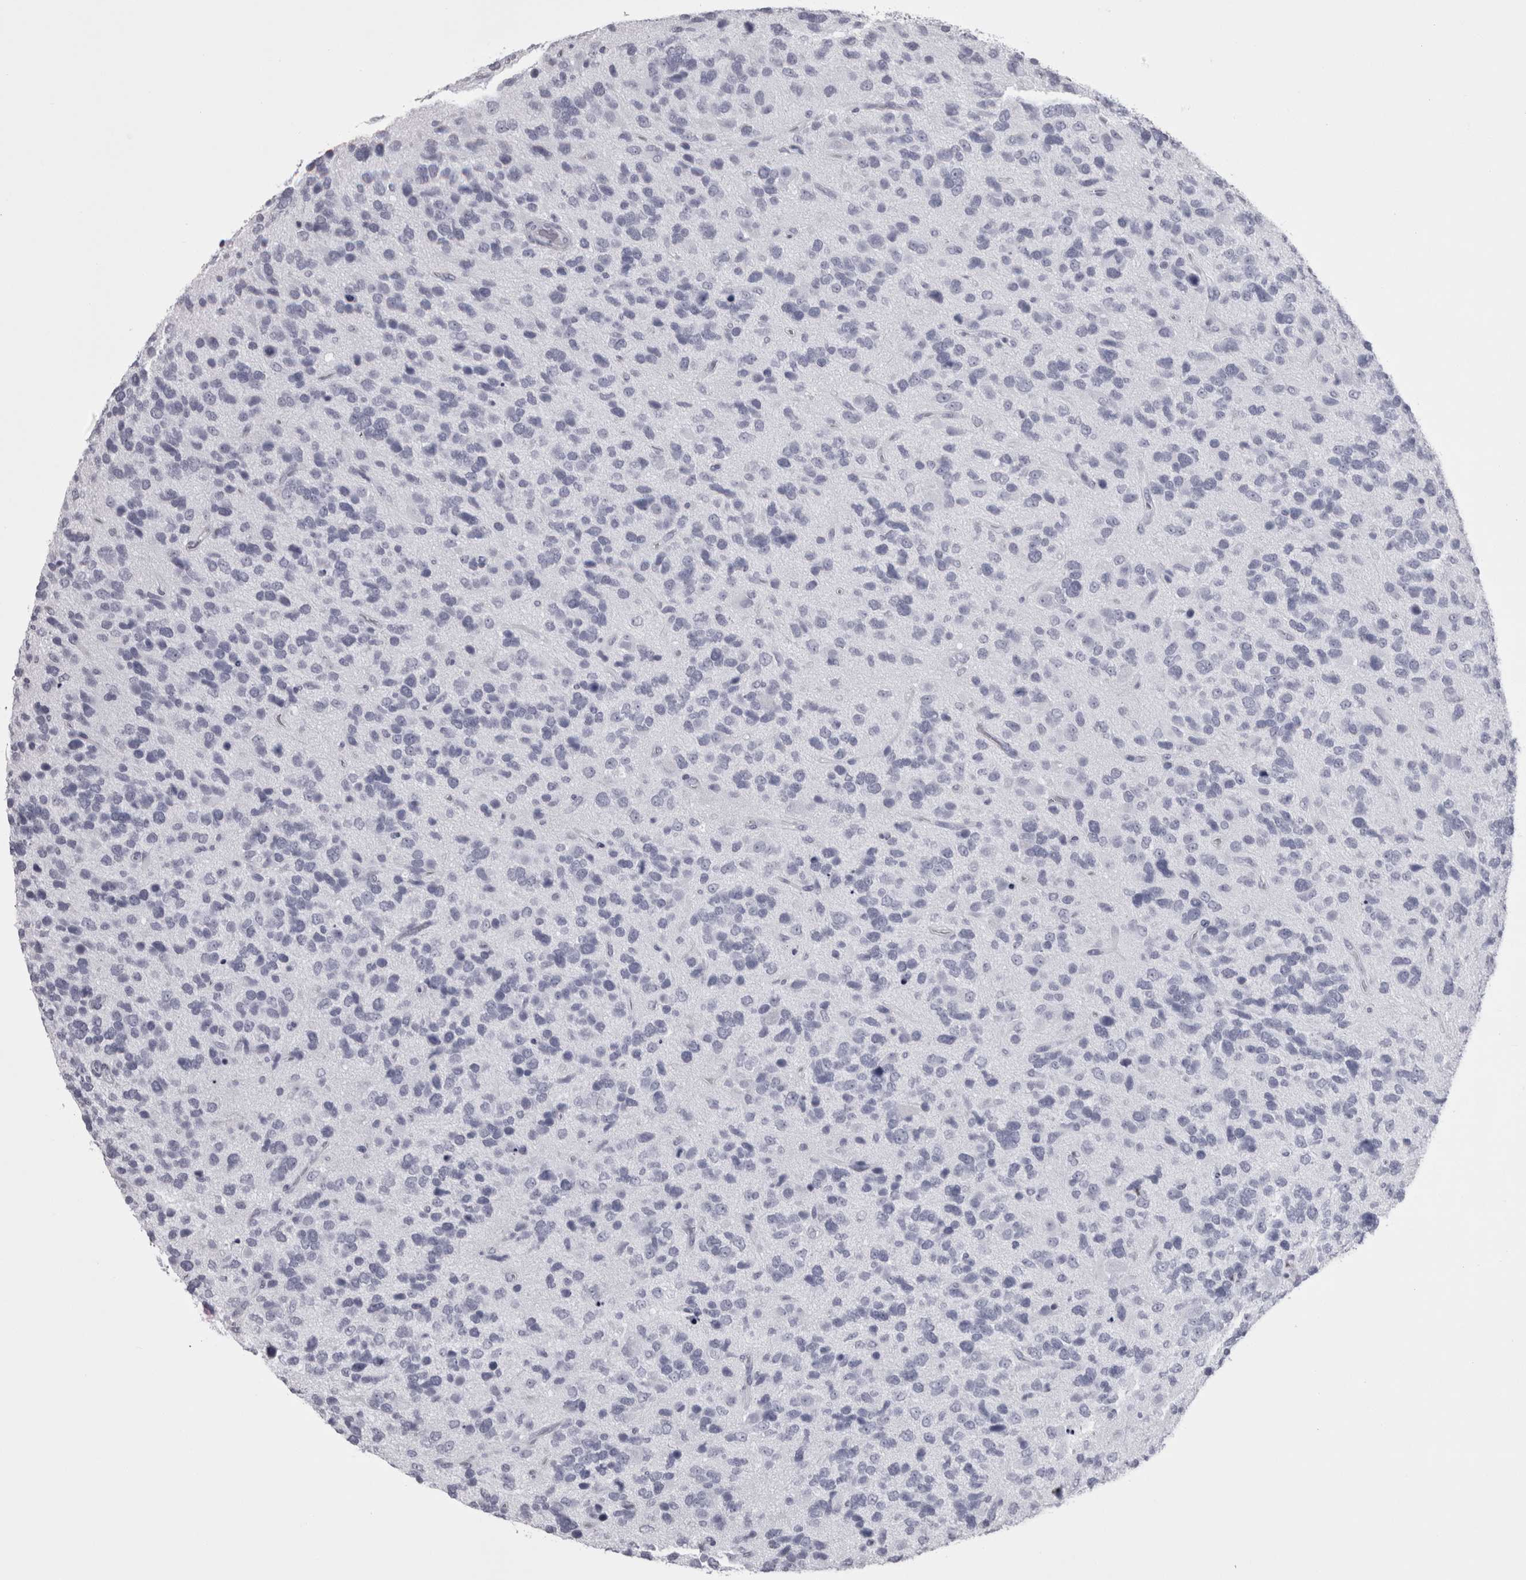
{"staining": {"intensity": "negative", "quantity": "none", "location": "none"}, "tissue": "glioma", "cell_type": "Tumor cells", "image_type": "cancer", "snomed": [{"axis": "morphology", "description": "Glioma, malignant, High grade"}, {"axis": "topography", "description": "Brain"}], "caption": "Immunohistochemistry photomicrograph of glioma stained for a protein (brown), which reveals no positivity in tumor cells.", "gene": "SKAP1", "patient": {"sex": "female", "age": 58}}